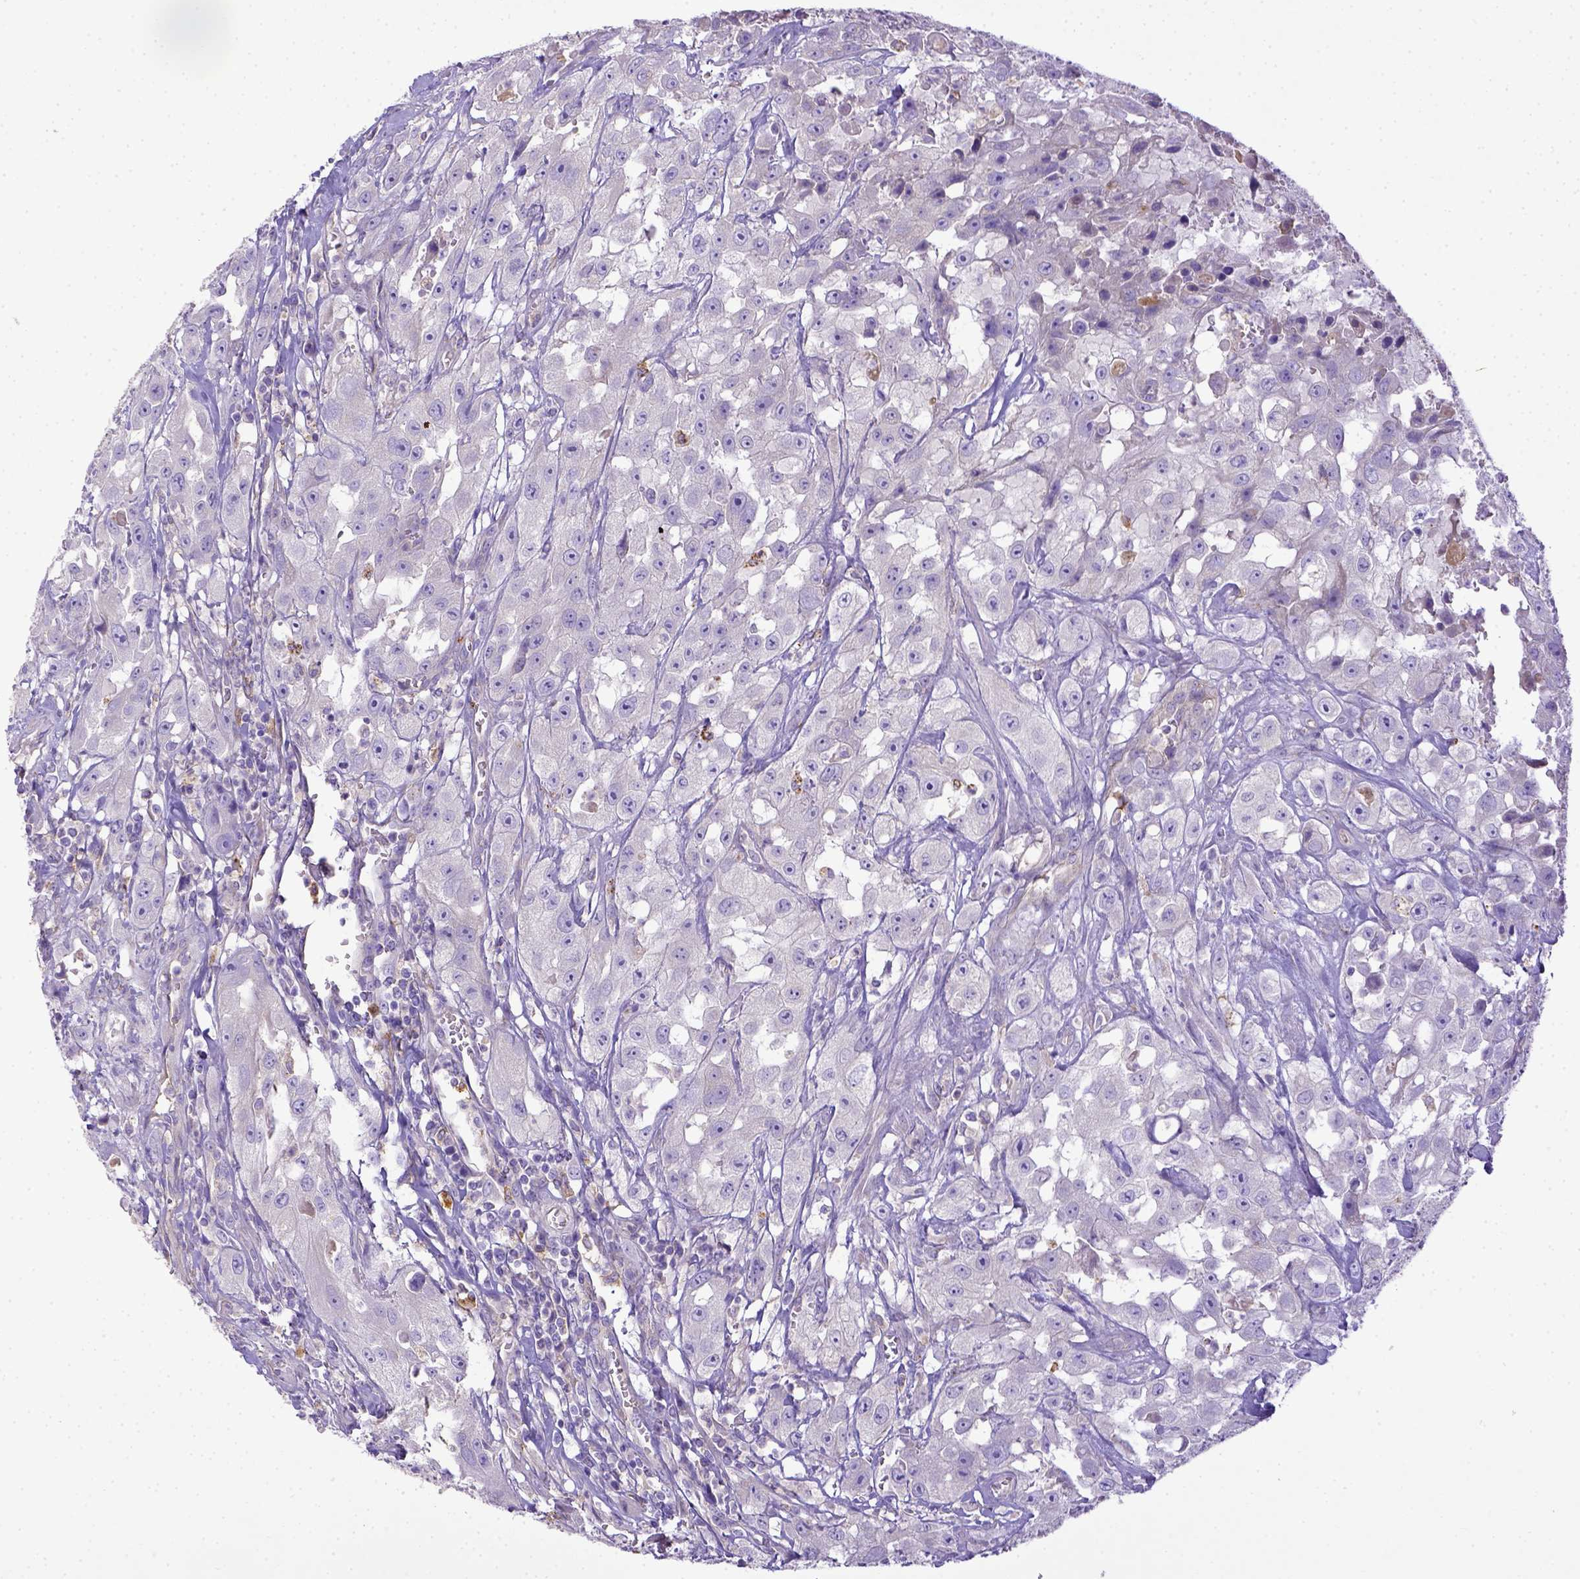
{"staining": {"intensity": "negative", "quantity": "none", "location": "none"}, "tissue": "urothelial cancer", "cell_type": "Tumor cells", "image_type": "cancer", "snomed": [{"axis": "morphology", "description": "Urothelial carcinoma, High grade"}, {"axis": "topography", "description": "Urinary bladder"}], "caption": "An immunohistochemistry micrograph of high-grade urothelial carcinoma is shown. There is no staining in tumor cells of high-grade urothelial carcinoma. Brightfield microscopy of IHC stained with DAB (3,3'-diaminobenzidine) (brown) and hematoxylin (blue), captured at high magnification.", "gene": "CD40", "patient": {"sex": "male", "age": 79}}